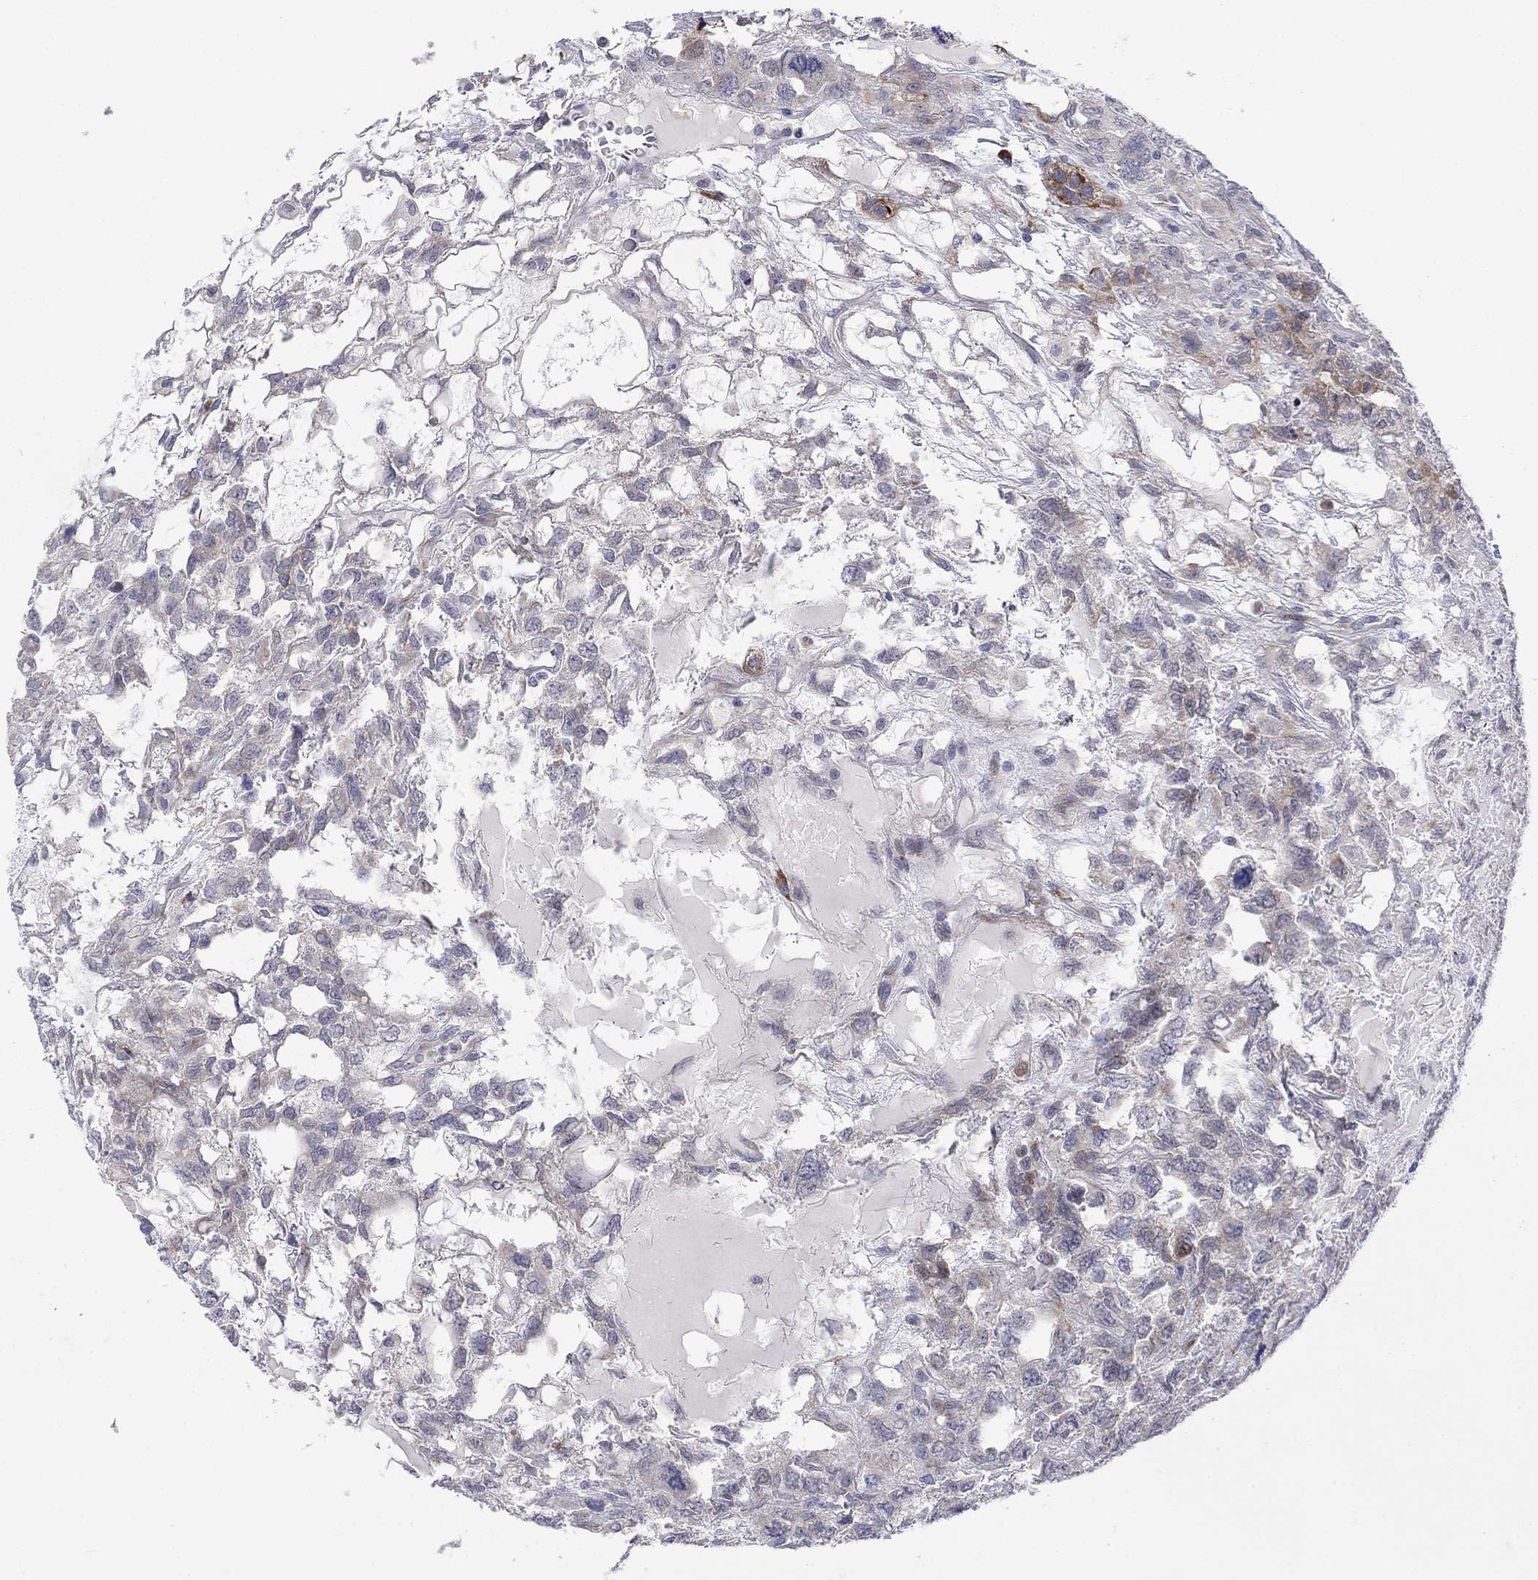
{"staining": {"intensity": "weak", "quantity": "<25%", "location": "cytoplasmic/membranous"}, "tissue": "testis cancer", "cell_type": "Tumor cells", "image_type": "cancer", "snomed": [{"axis": "morphology", "description": "Seminoma, NOS"}, {"axis": "topography", "description": "Testis"}], "caption": "The micrograph demonstrates no significant expression in tumor cells of seminoma (testis).", "gene": "TTC21B", "patient": {"sex": "male", "age": 52}}